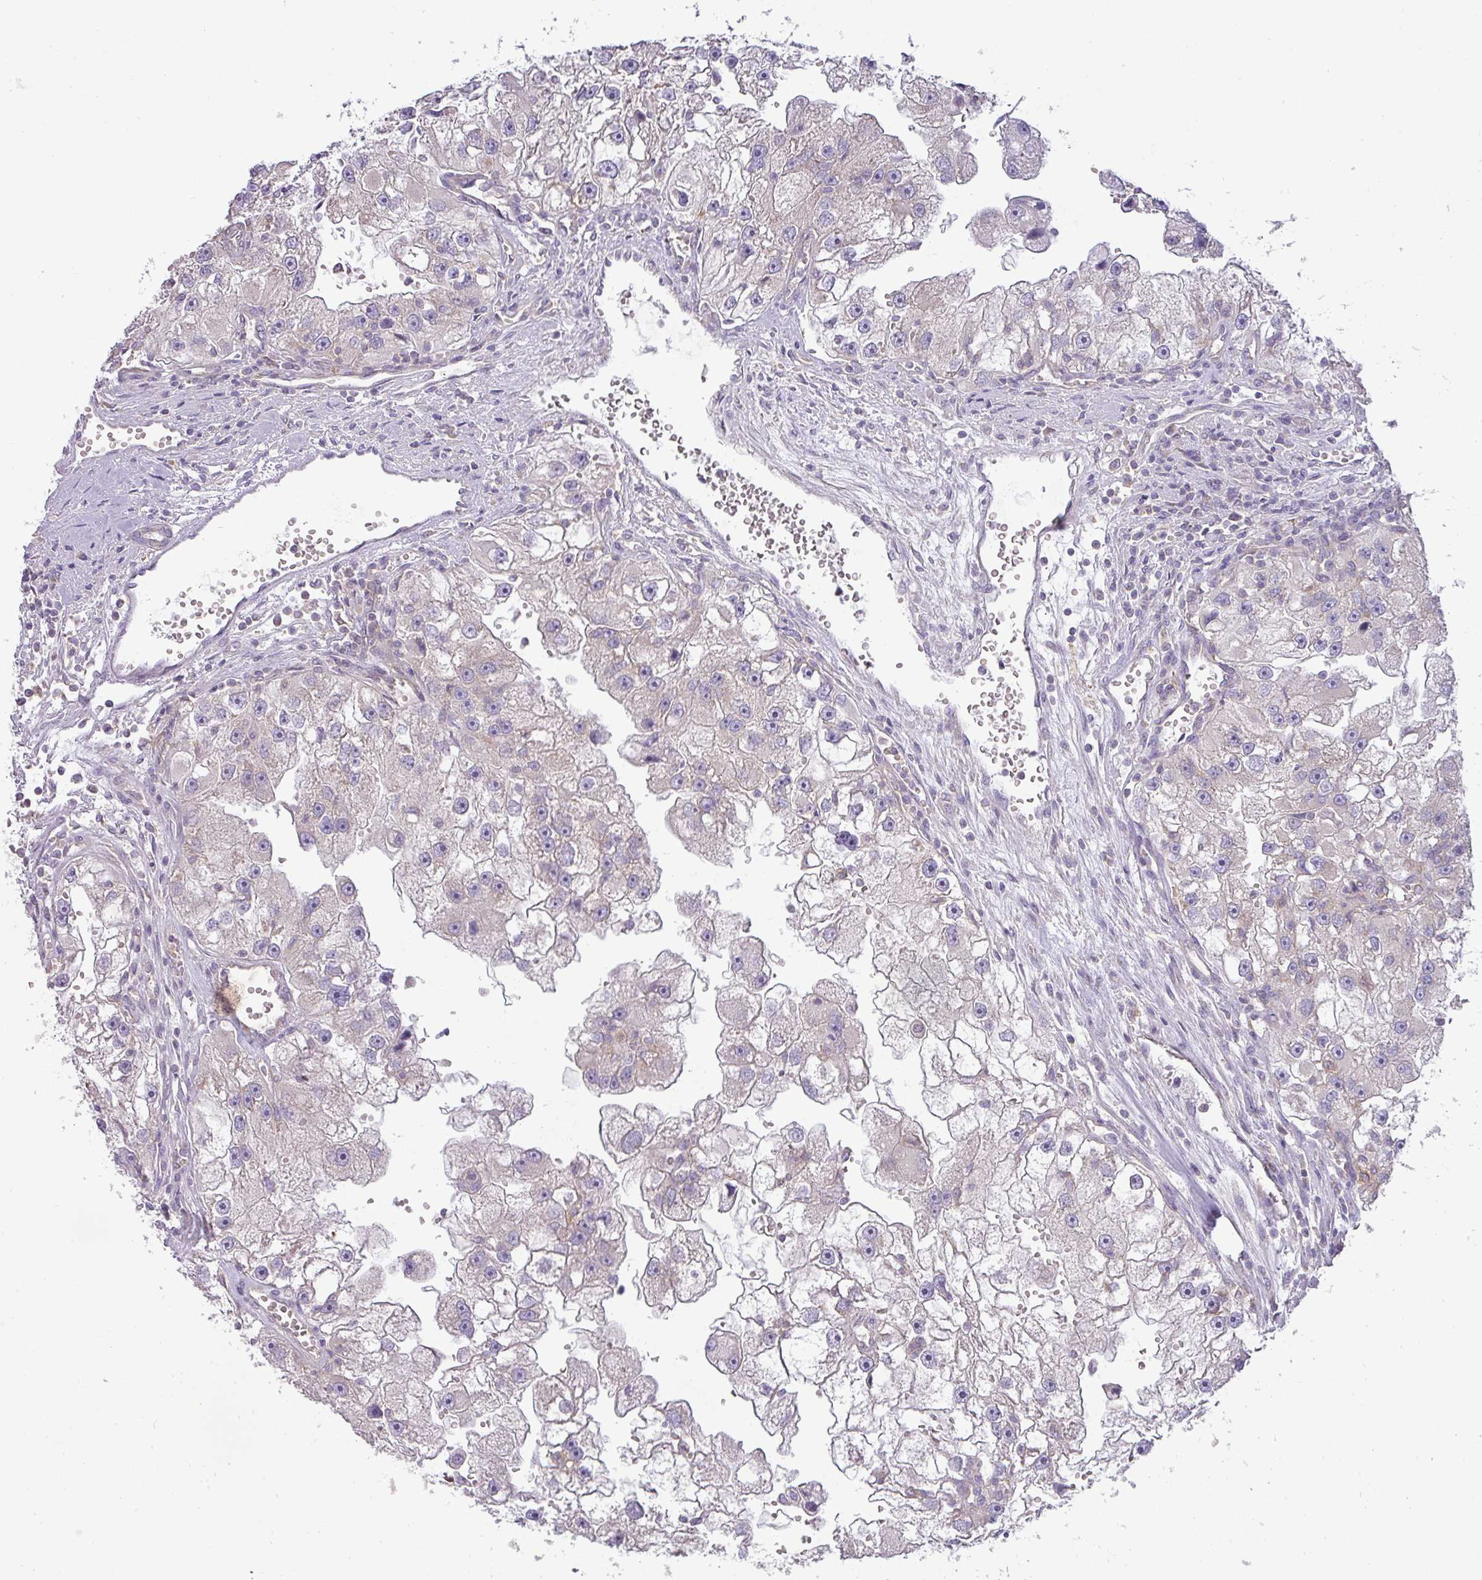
{"staining": {"intensity": "weak", "quantity": "<25%", "location": "cytoplasmic/membranous"}, "tissue": "renal cancer", "cell_type": "Tumor cells", "image_type": "cancer", "snomed": [{"axis": "morphology", "description": "Adenocarcinoma, NOS"}, {"axis": "topography", "description": "Kidney"}], "caption": "High magnification brightfield microscopy of renal cancer (adenocarcinoma) stained with DAB (brown) and counterstained with hematoxylin (blue): tumor cells show no significant positivity.", "gene": "ZNF211", "patient": {"sex": "male", "age": 63}}